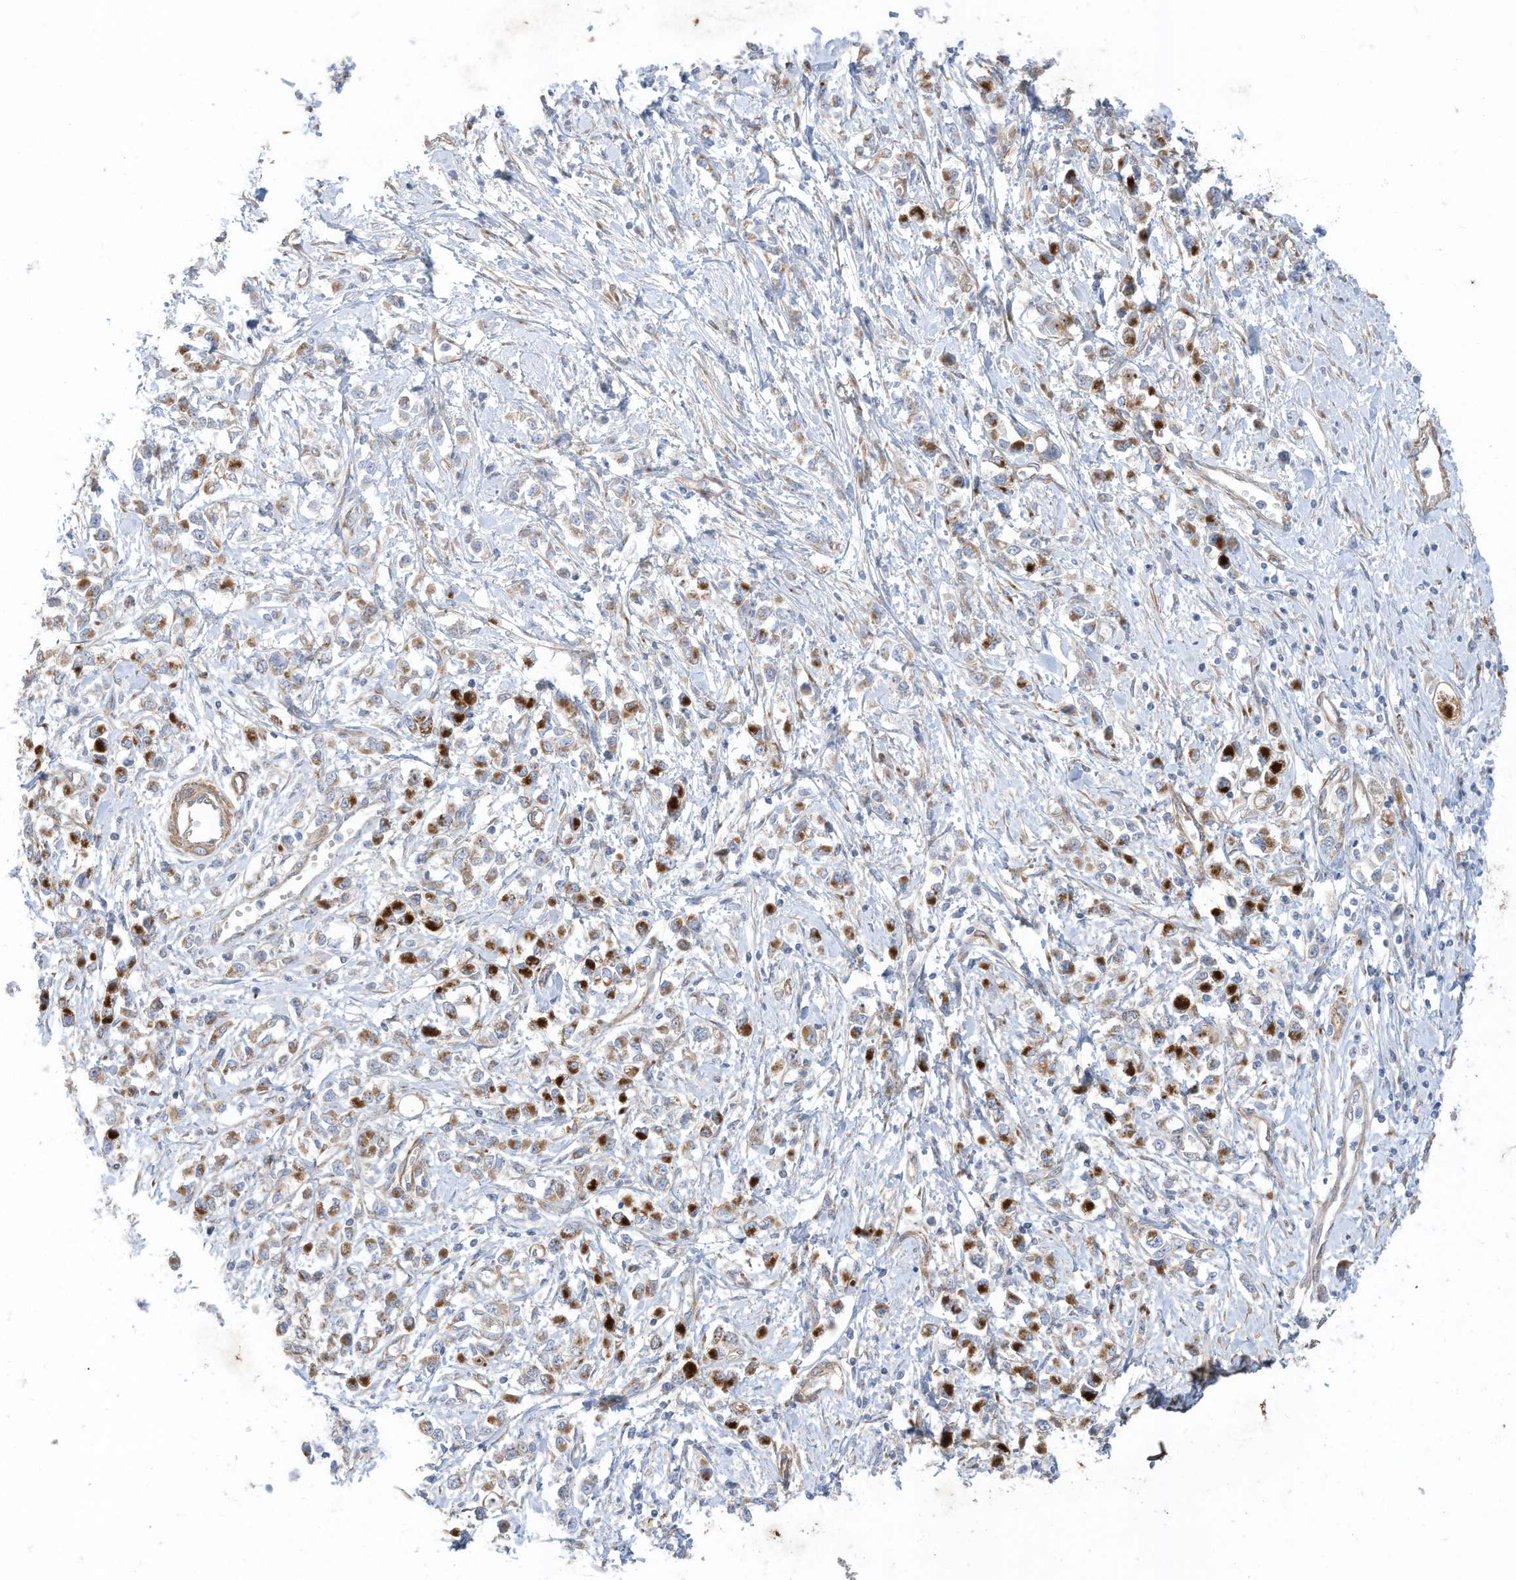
{"staining": {"intensity": "moderate", "quantity": "25%-75%", "location": "cytoplasmic/membranous"}, "tissue": "stomach cancer", "cell_type": "Tumor cells", "image_type": "cancer", "snomed": [{"axis": "morphology", "description": "Adenocarcinoma, NOS"}, {"axis": "topography", "description": "Stomach"}], "caption": "Protein staining by IHC exhibits moderate cytoplasmic/membranous staining in approximately 25%-75% of tumor cells in stomach cancer (adenocarcinoma).", "gene": "SLC17A7", "patient": {"sex": "female", "age": 76}}